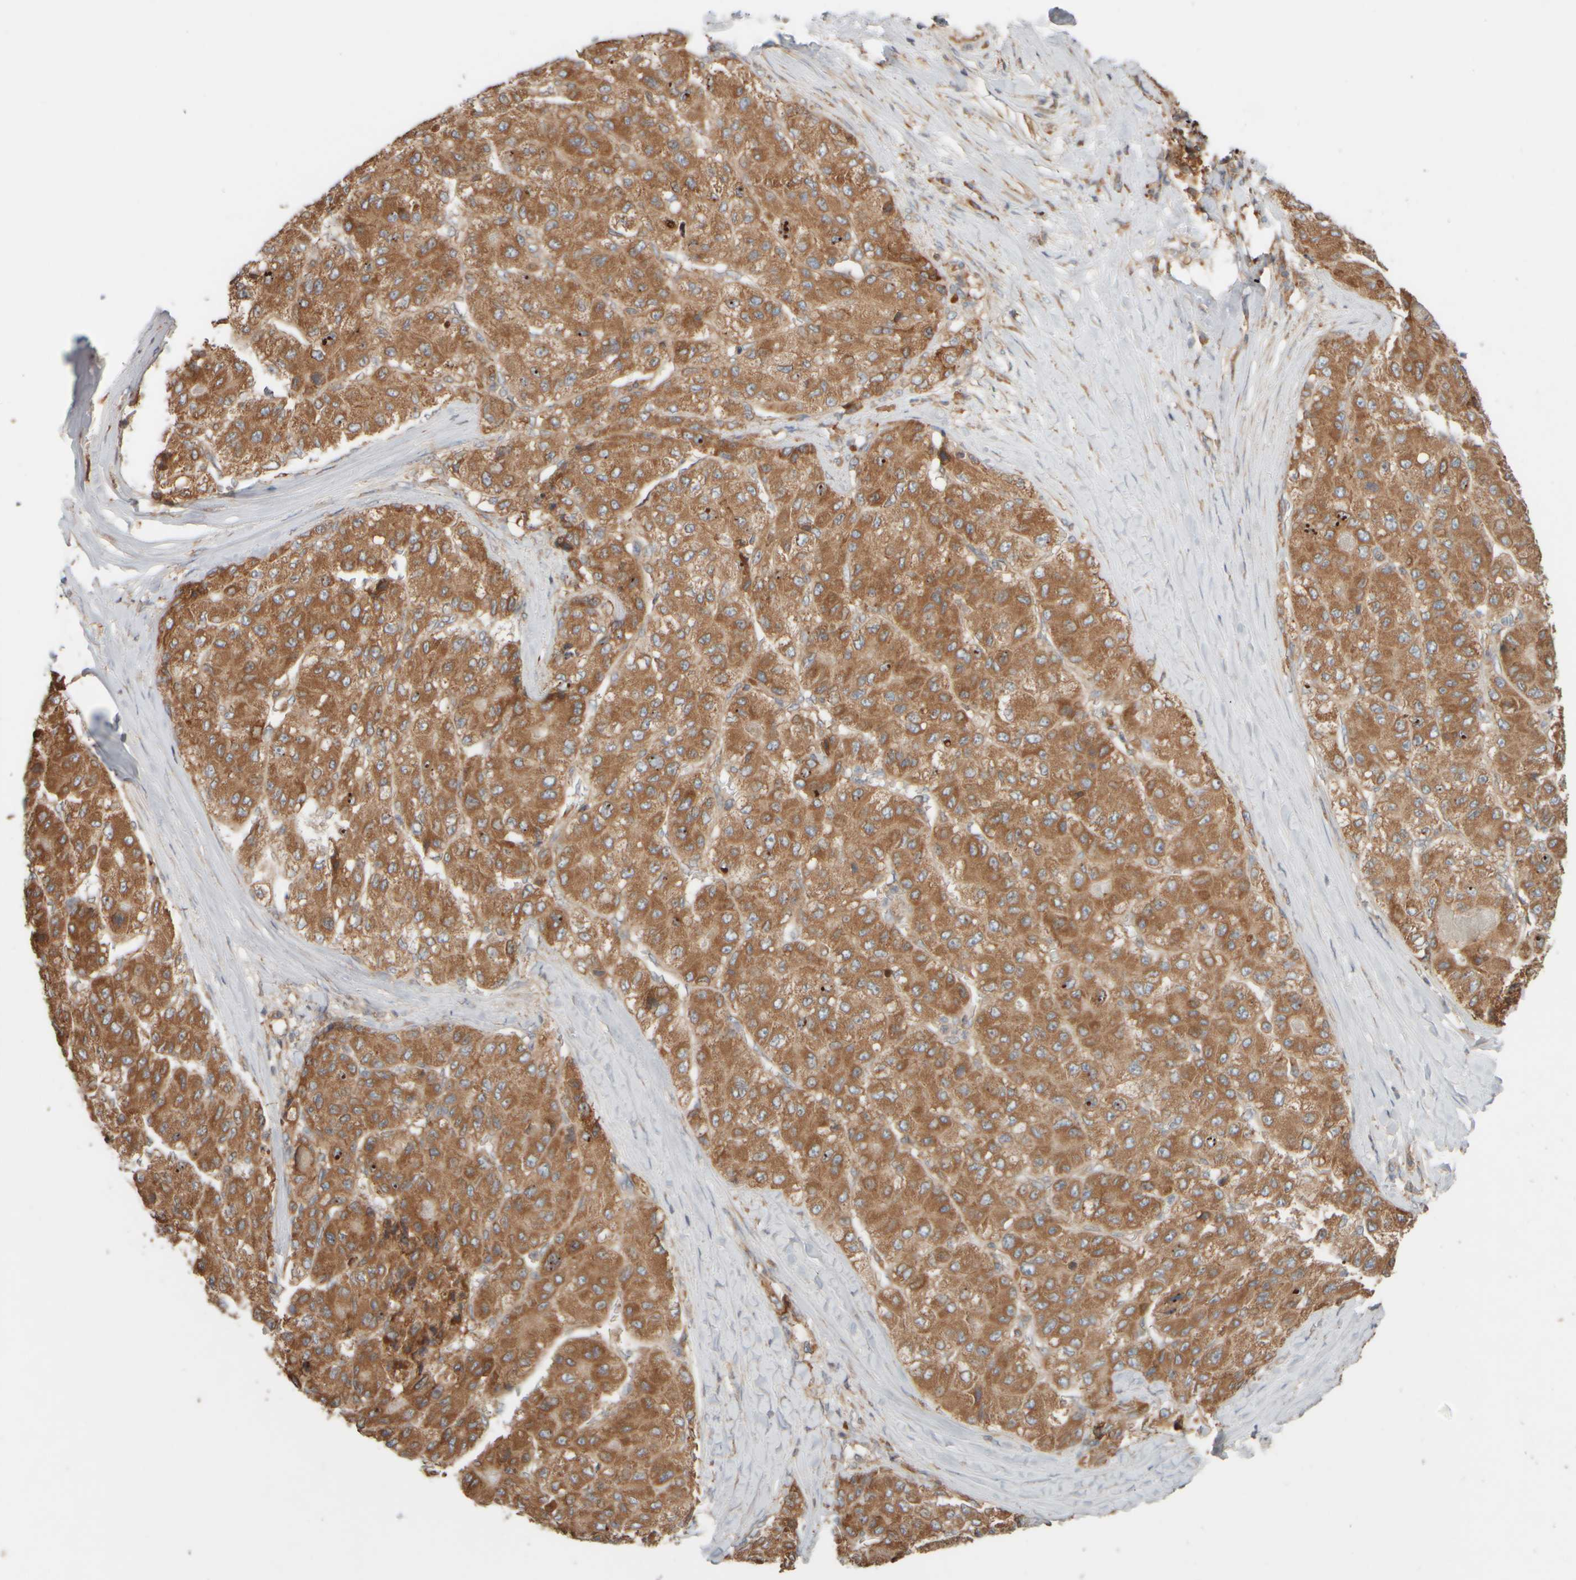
{"staining": {"intensity": "moderate", "quantity": ">75%", "location": "cytoplasmic/membranous"}, "tissue": "liver cancer", "cell_type": "Tumor cells", "image_type": "cancer", "snomed": [{"axis": "morphology", "description": "Carcinoma, Hepatocellular, NOS"}, {"axis": "topography", "description": "Liver"}], "caption": "Liver cancer (hepatocellular carcinoma) stained with IHC demonstrates moderate cytoplasmic/membranous positivity in approximately >75% of tumor cells.", "gene": "EIF2B3", "patient": {"sex": "male", "age": 80}}